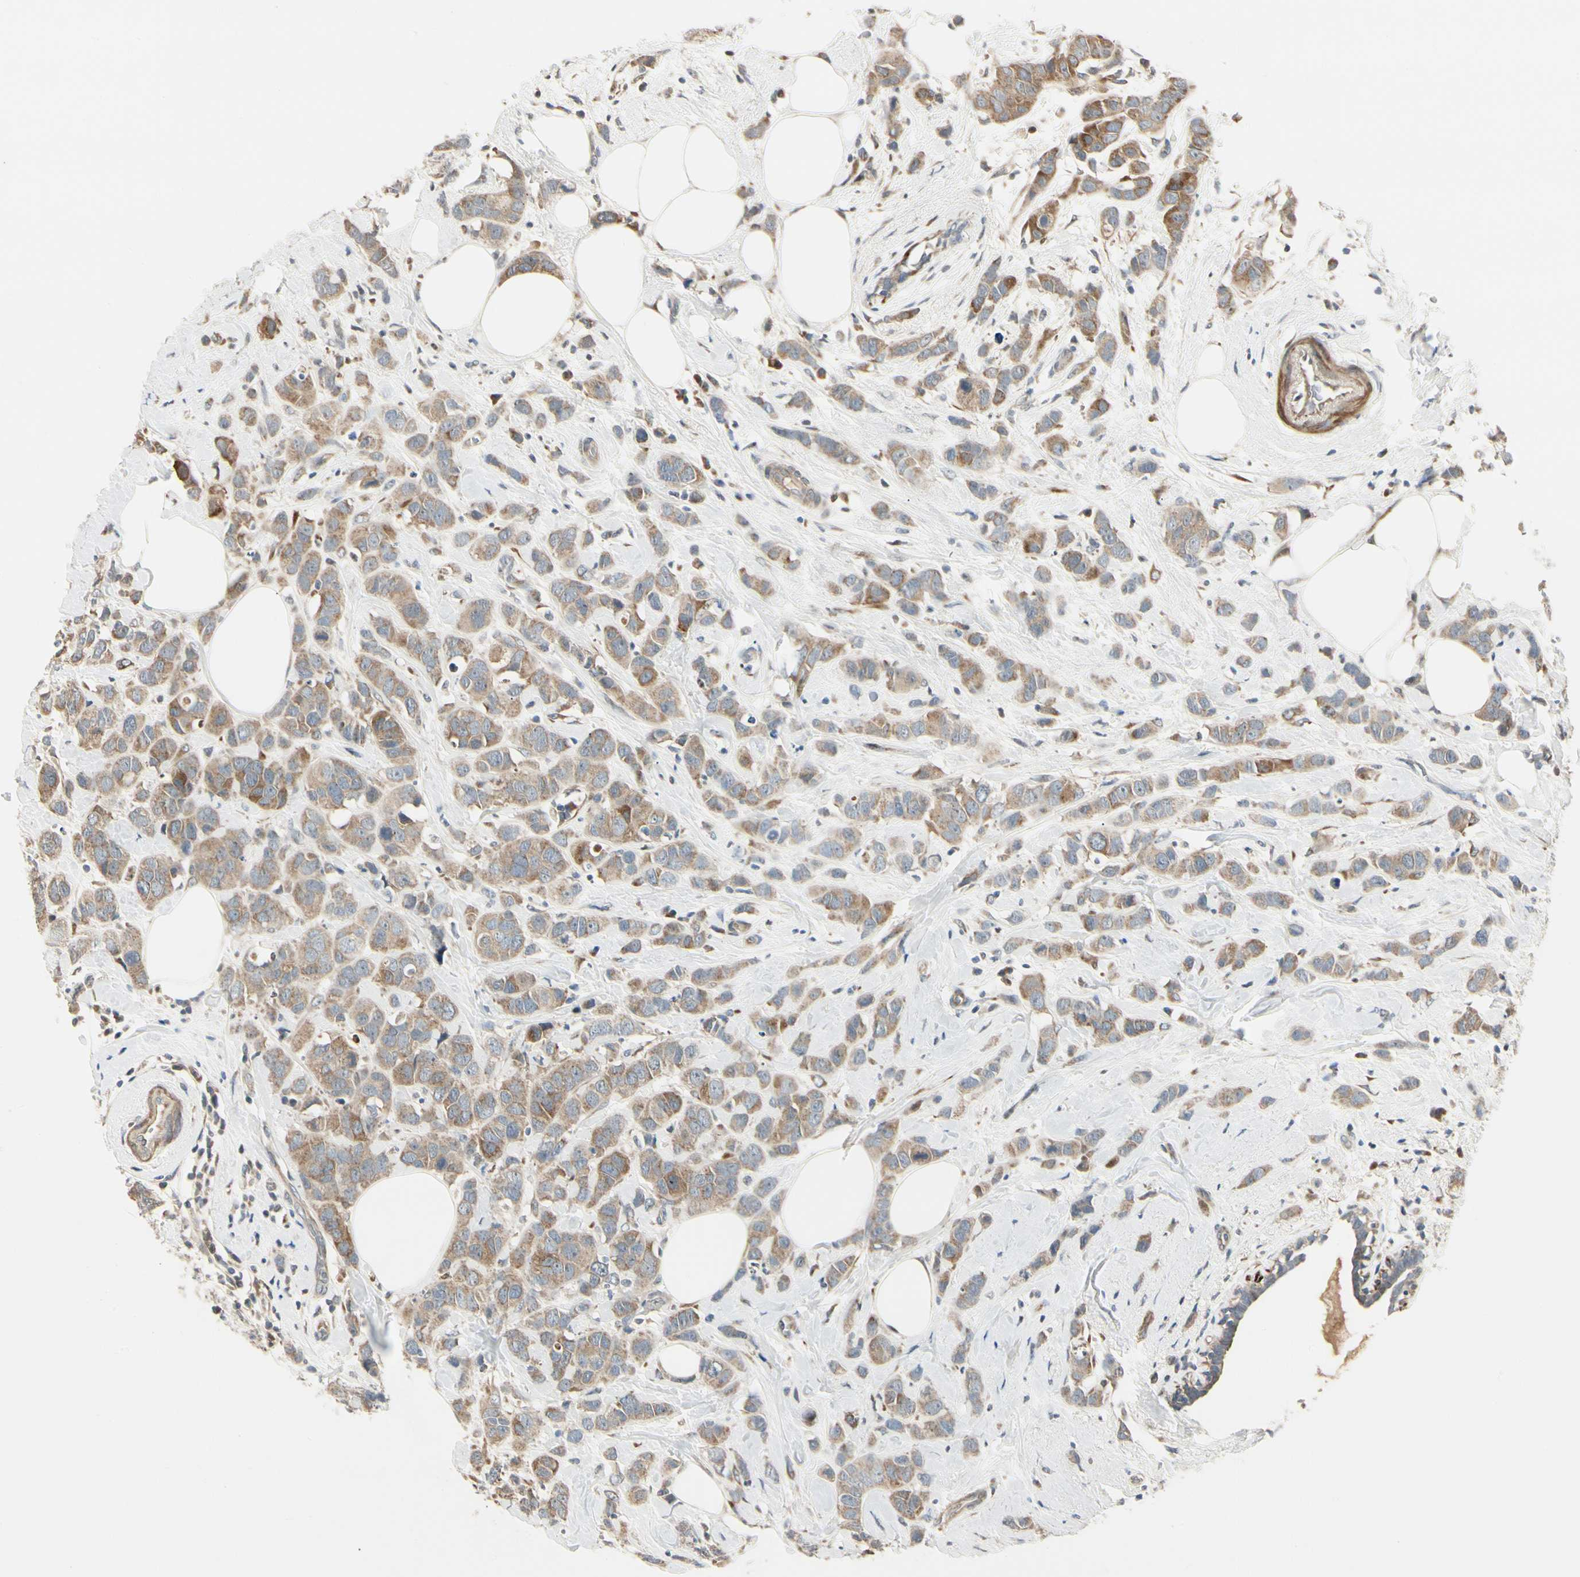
{"staining": {"intensity": "weak", "quantity": ">75%", "location": "cytoplasmic/membranous"}, "tissue": "breast cancer", "cell_type": "Tumor cells", "image_type": "cancer", "snomed": [{"axis": "morphology", "description": "Normal tissue, NOS"}, {"axis": "morphology", "description": "Duct carcinoma"}, {"axis": "topography", "description": "Breast"}], "caption": "A brown stain shows weak cytoplasmic/membranous expression of a protein in invasive ductal carcinoma (breast) tumor cells.", "gene": "P4HA3", "patient": {"sex": "female", "age": 50}}